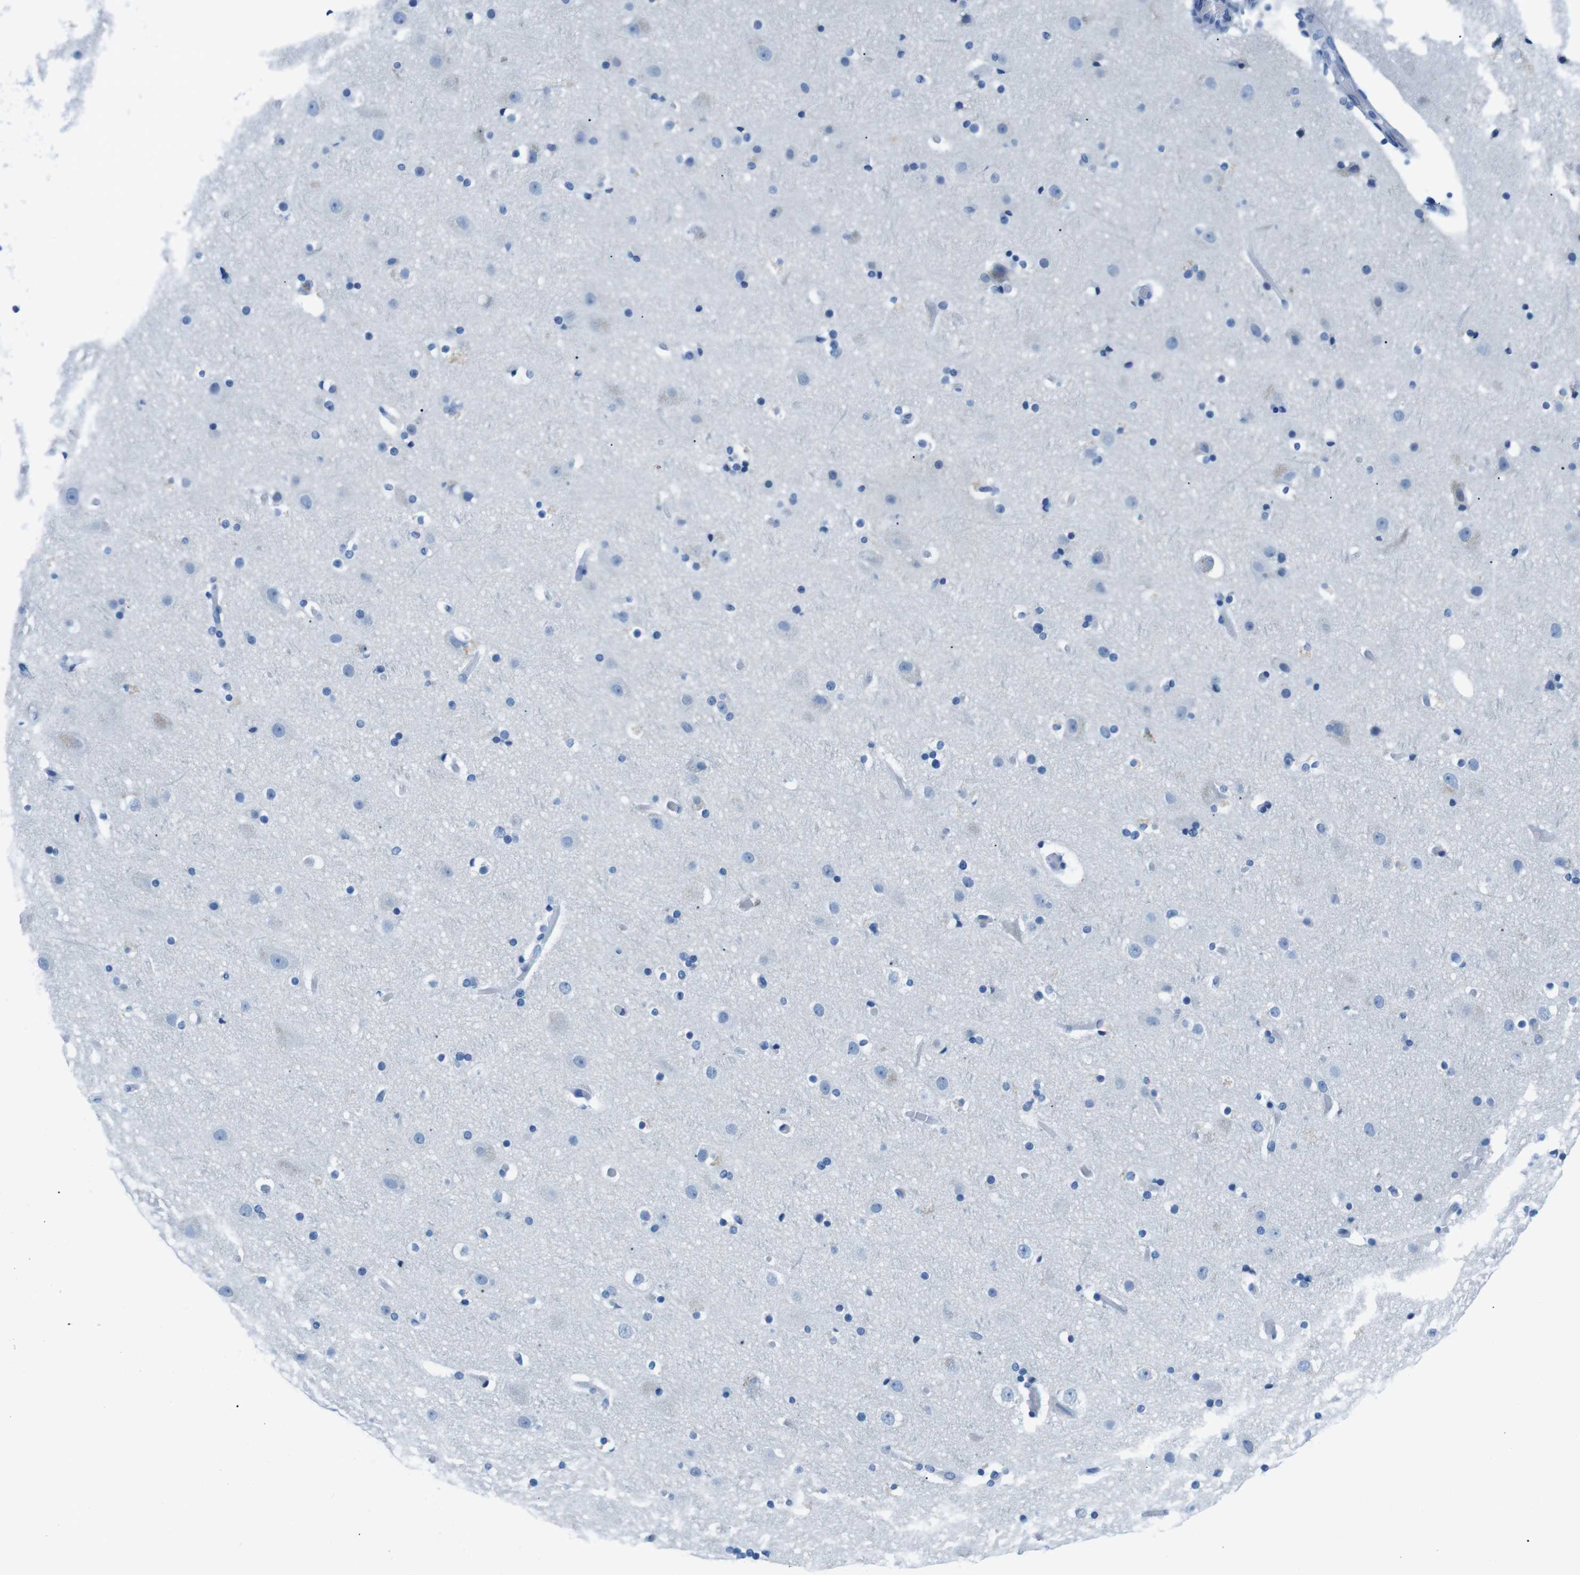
{"staining": {"intensity": "negative", "quantity": "none", "location": "none"}, "tissue": "cerebral cortex", "cell_type": "Endothelial cells", "image_type": "normal", "snomed": [{"axis": "morphology", "description": "Normal tissue, NOS"}, {"axis": "topography", "description": "Cerebral cortex"}], "caption": "Endothelial cells are negative for brown protein staining in unremarkable cerebral cortex. (DAB (3,3'-diaminobenzidine) immunohistochemistry (IHC) visualized using brightfield microscopy, high magnification).", "gene": "MUC2", "patient": {"sex": "male", "age": 57}}